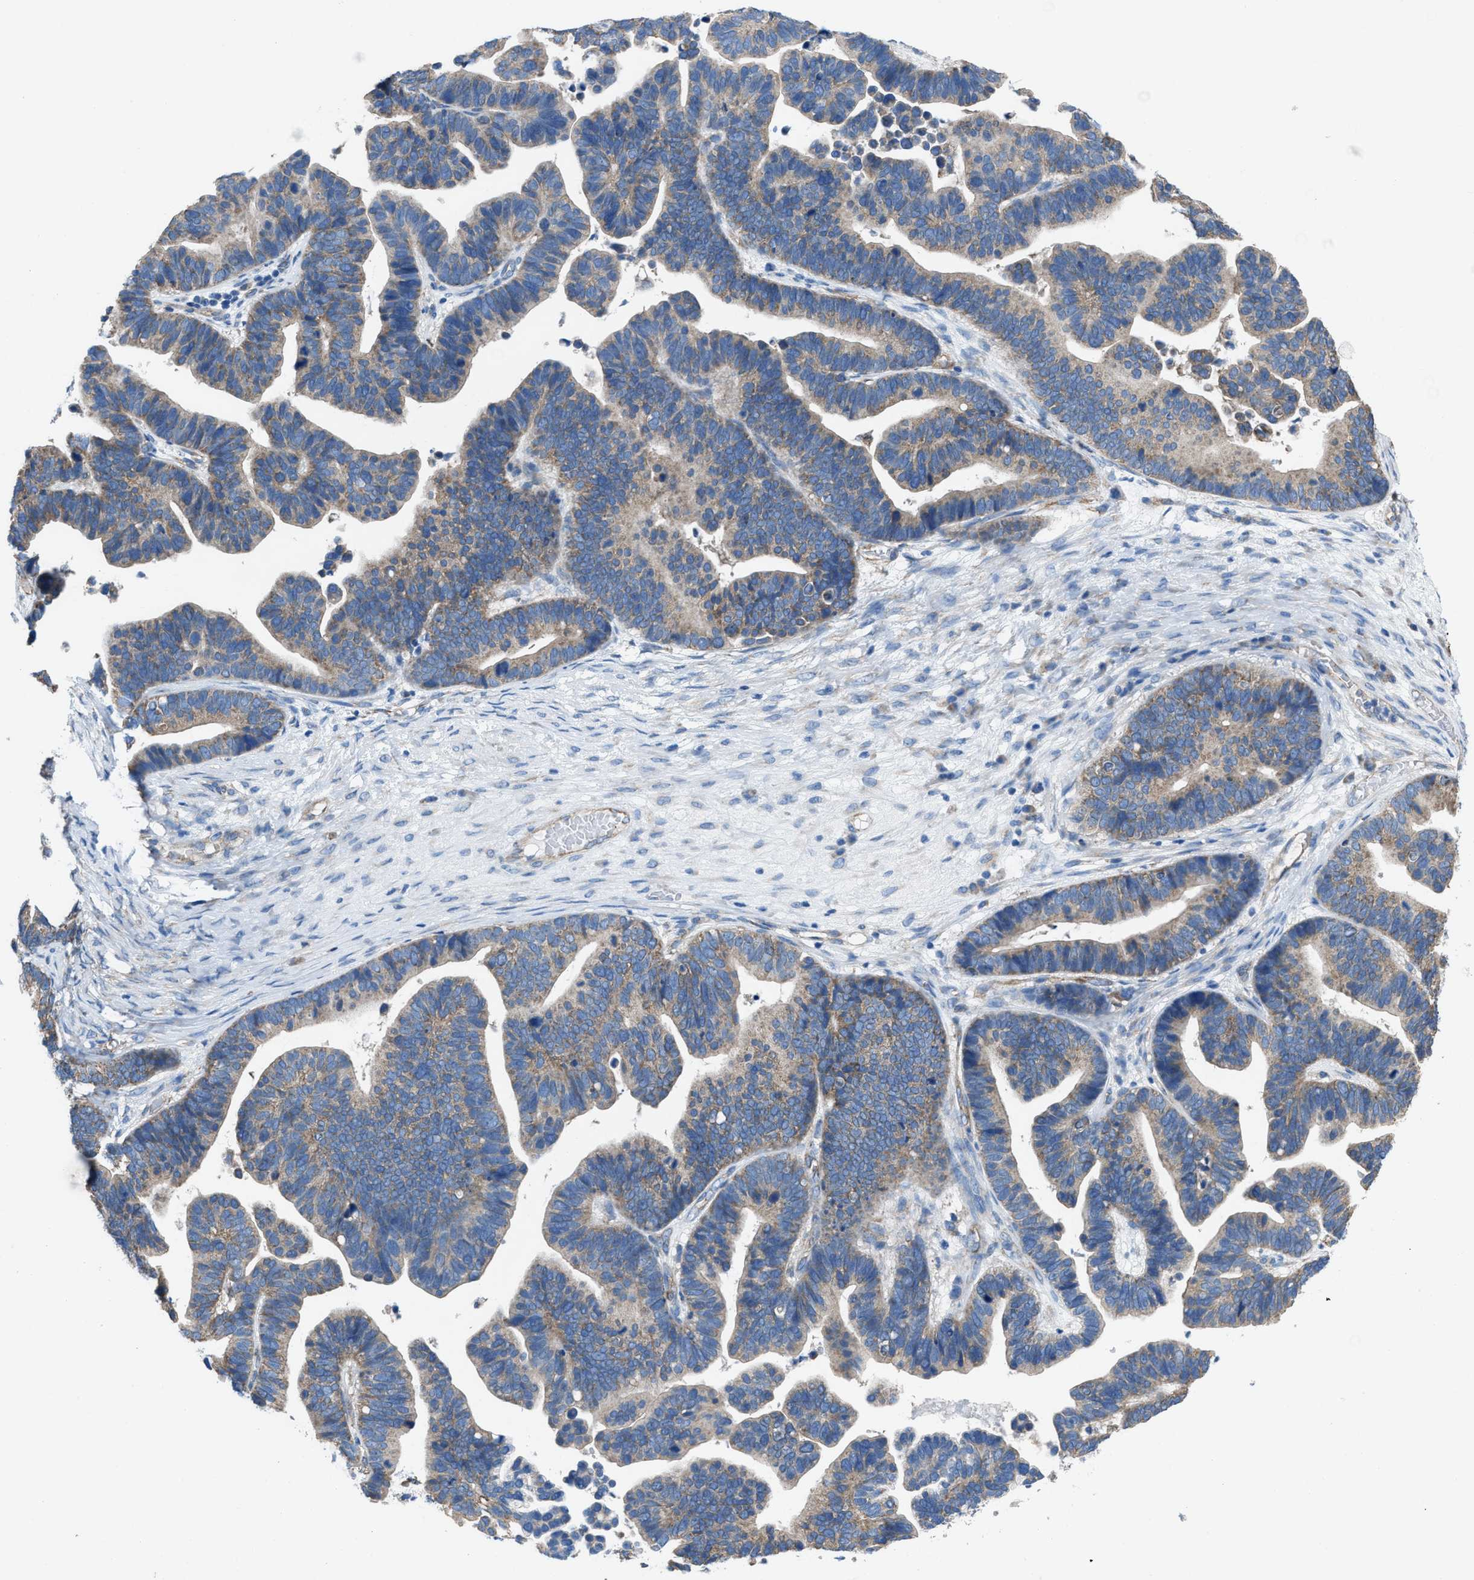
{"staining": {"intensity": "weak", "quantity": ">75%", "location": "cytoplasmic/membranous"}, "tissue": "ovarian cancer", "cell_type": "Tumor cells", "image_type": "cancer", "snomed": [{"axis": "morphology", "description": "Cystadenocarcinoma, serous, NOS"}, {"axis": "topography", "description": "Ovary"}], "caption": "Immunohistochemistry (DAB) staining of human ovarian cancer (serous cystadenocarcinoma) shows weak cytoplasmic/membranous protein staining in about >75% of tumor cells. The protein is shown in brown color, while the nuclei are stained blue.", "gene": "DOLPP1", "patient": {"sex": "female", "age": 56}}